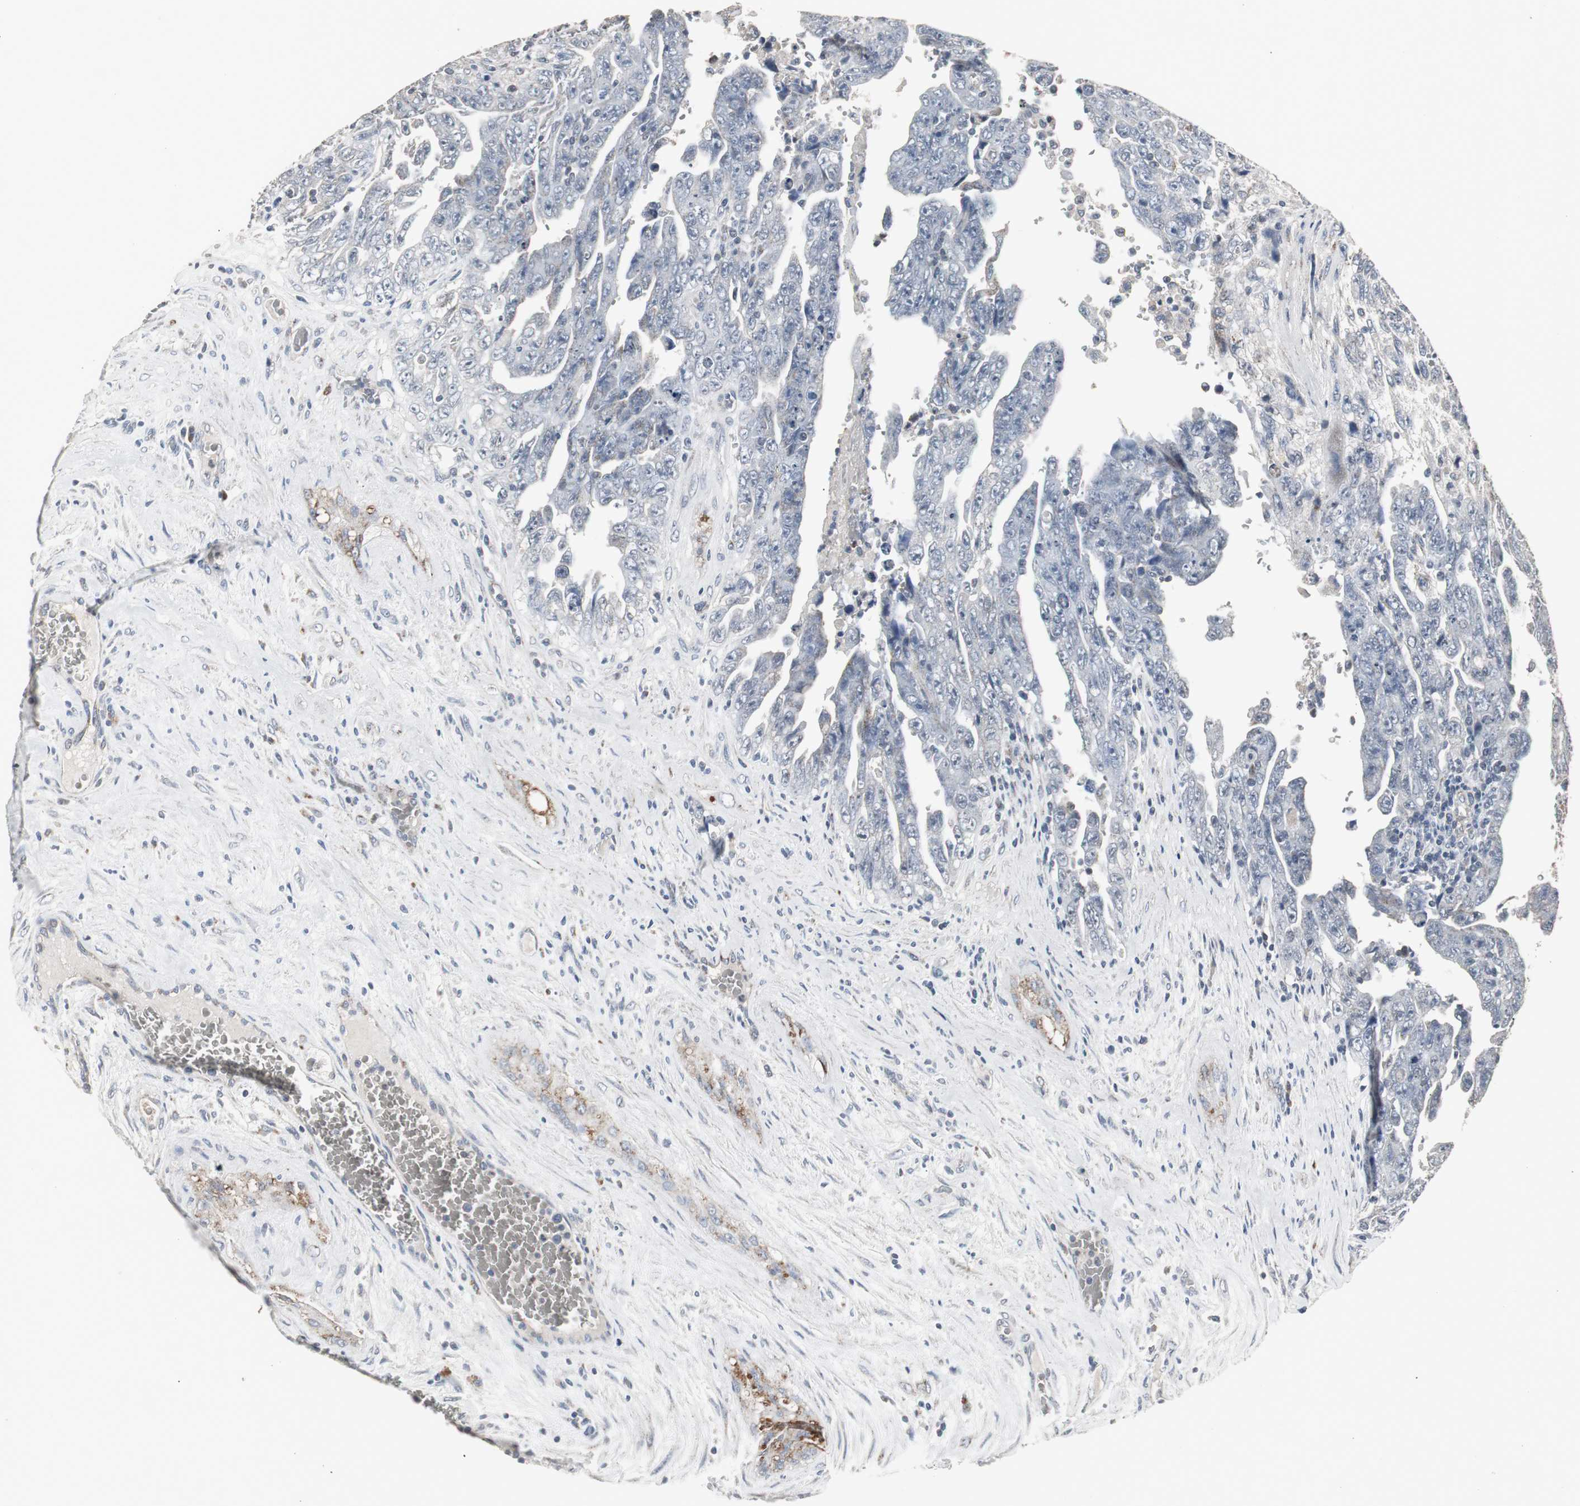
{"staining": {"intensity": "negative", "quantity": "none", "location": "none"}, "tissue": "testis cancer", "cell_type": "Tumor cells", "image_type": "cancer", "snomed": [{"axis": "morphology", "description": "Carcinoma, Embryonal, NOS"}, {"axis": "topography", "description": "Testis"}], "caption": "Tumor cells are negative for brown protein staining in testis cancer.", "gene": "ACAA1", "patient": {"sex": "male", "age": 28}}